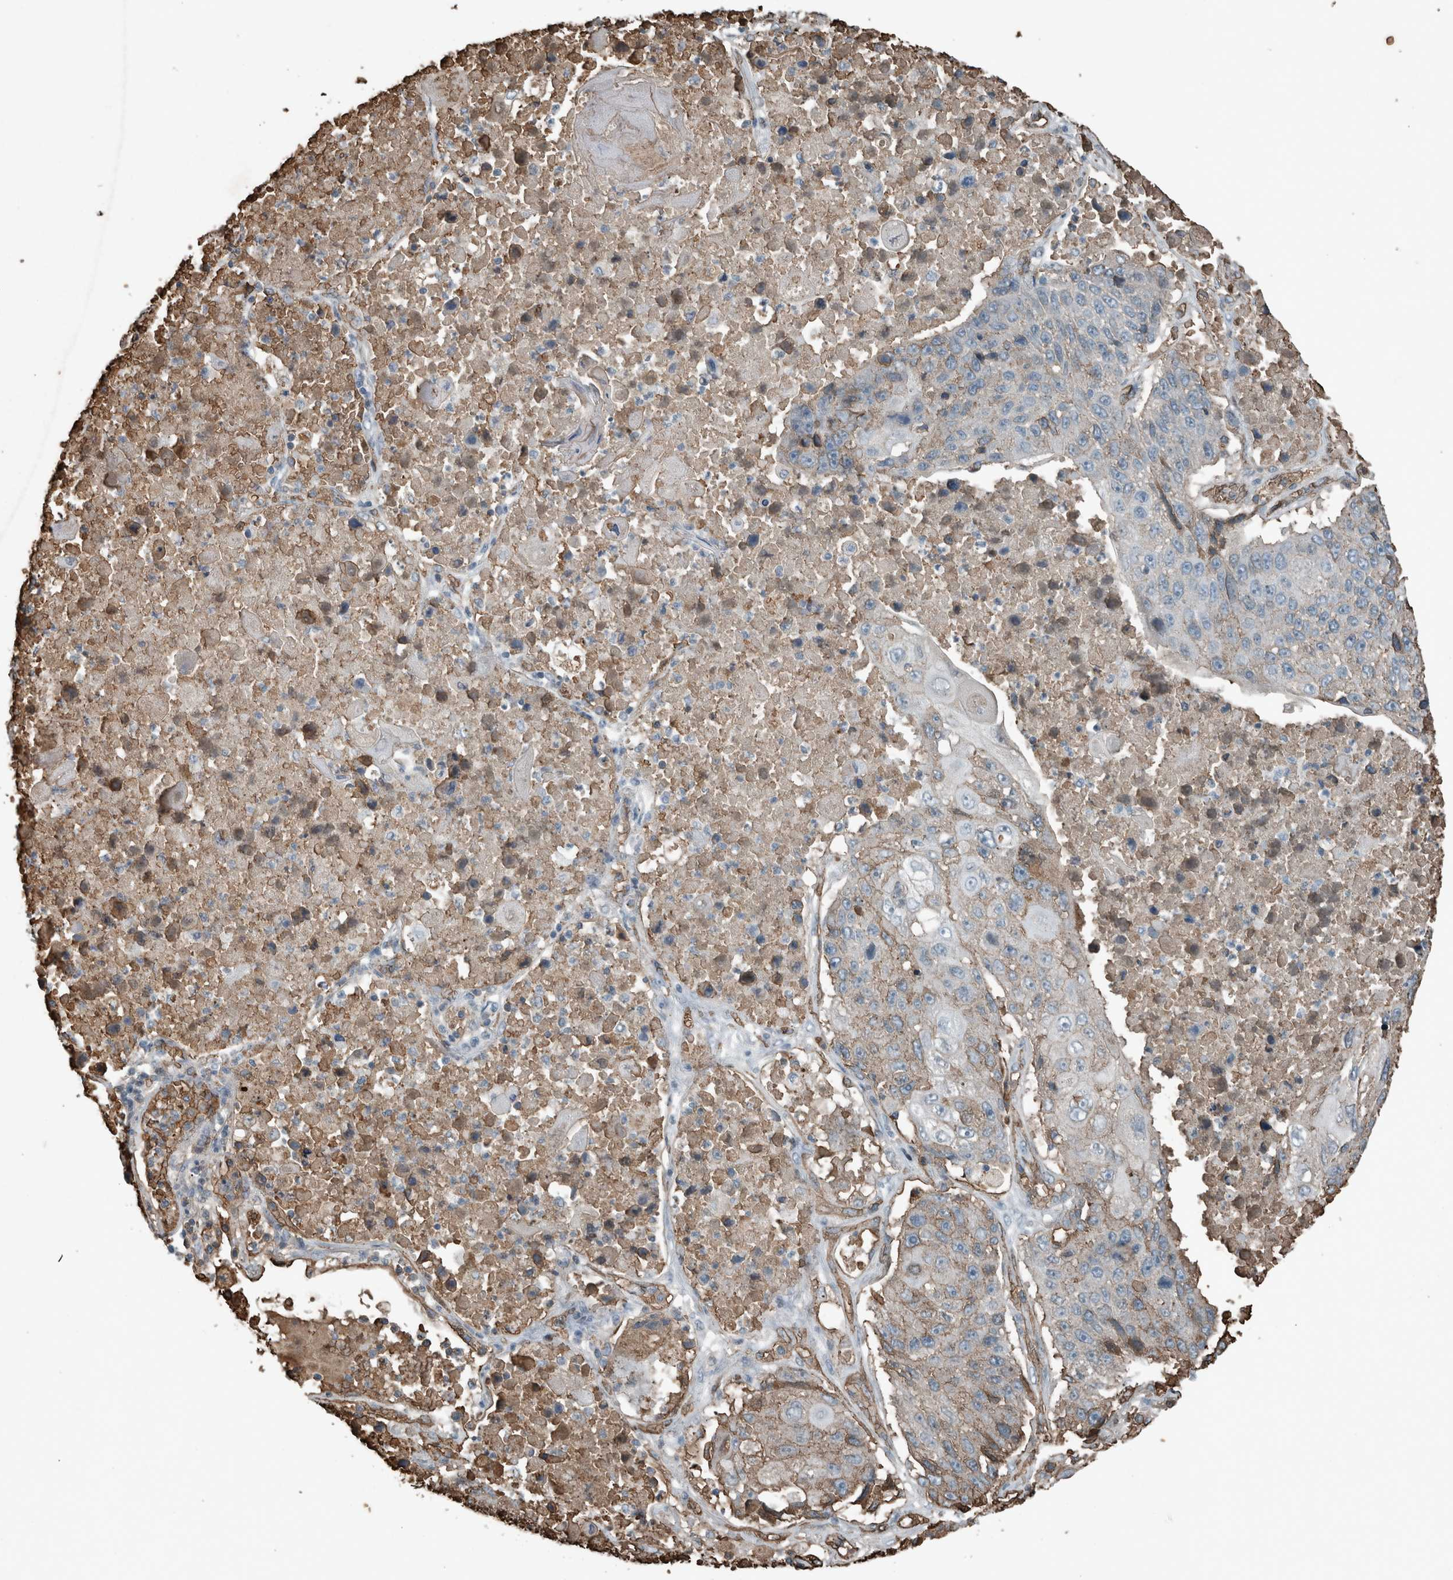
{"staining": {"intensity": "weak", "quantity": "25%-75%", "location": "cytoplasmic/membranous"}, "tissue": "lung cancer", "cell_type": "Tumor cells", "image_type": "cancer", "snomed": [{"axis": "morphology", "description": "Squamous cell carcinoma, NOS"}, {"axis": "topography", "description": "Lung"}], "caption": "Immunohistochemistry photomicrograph of lung cancer stained for a protein (brown), which exhibits low levels of weak cytoplasmic/membranous positivity in about 25%-75% of tumor cells.", "gene": "LBP", "patient": {"sex": "male", "age": 61}}